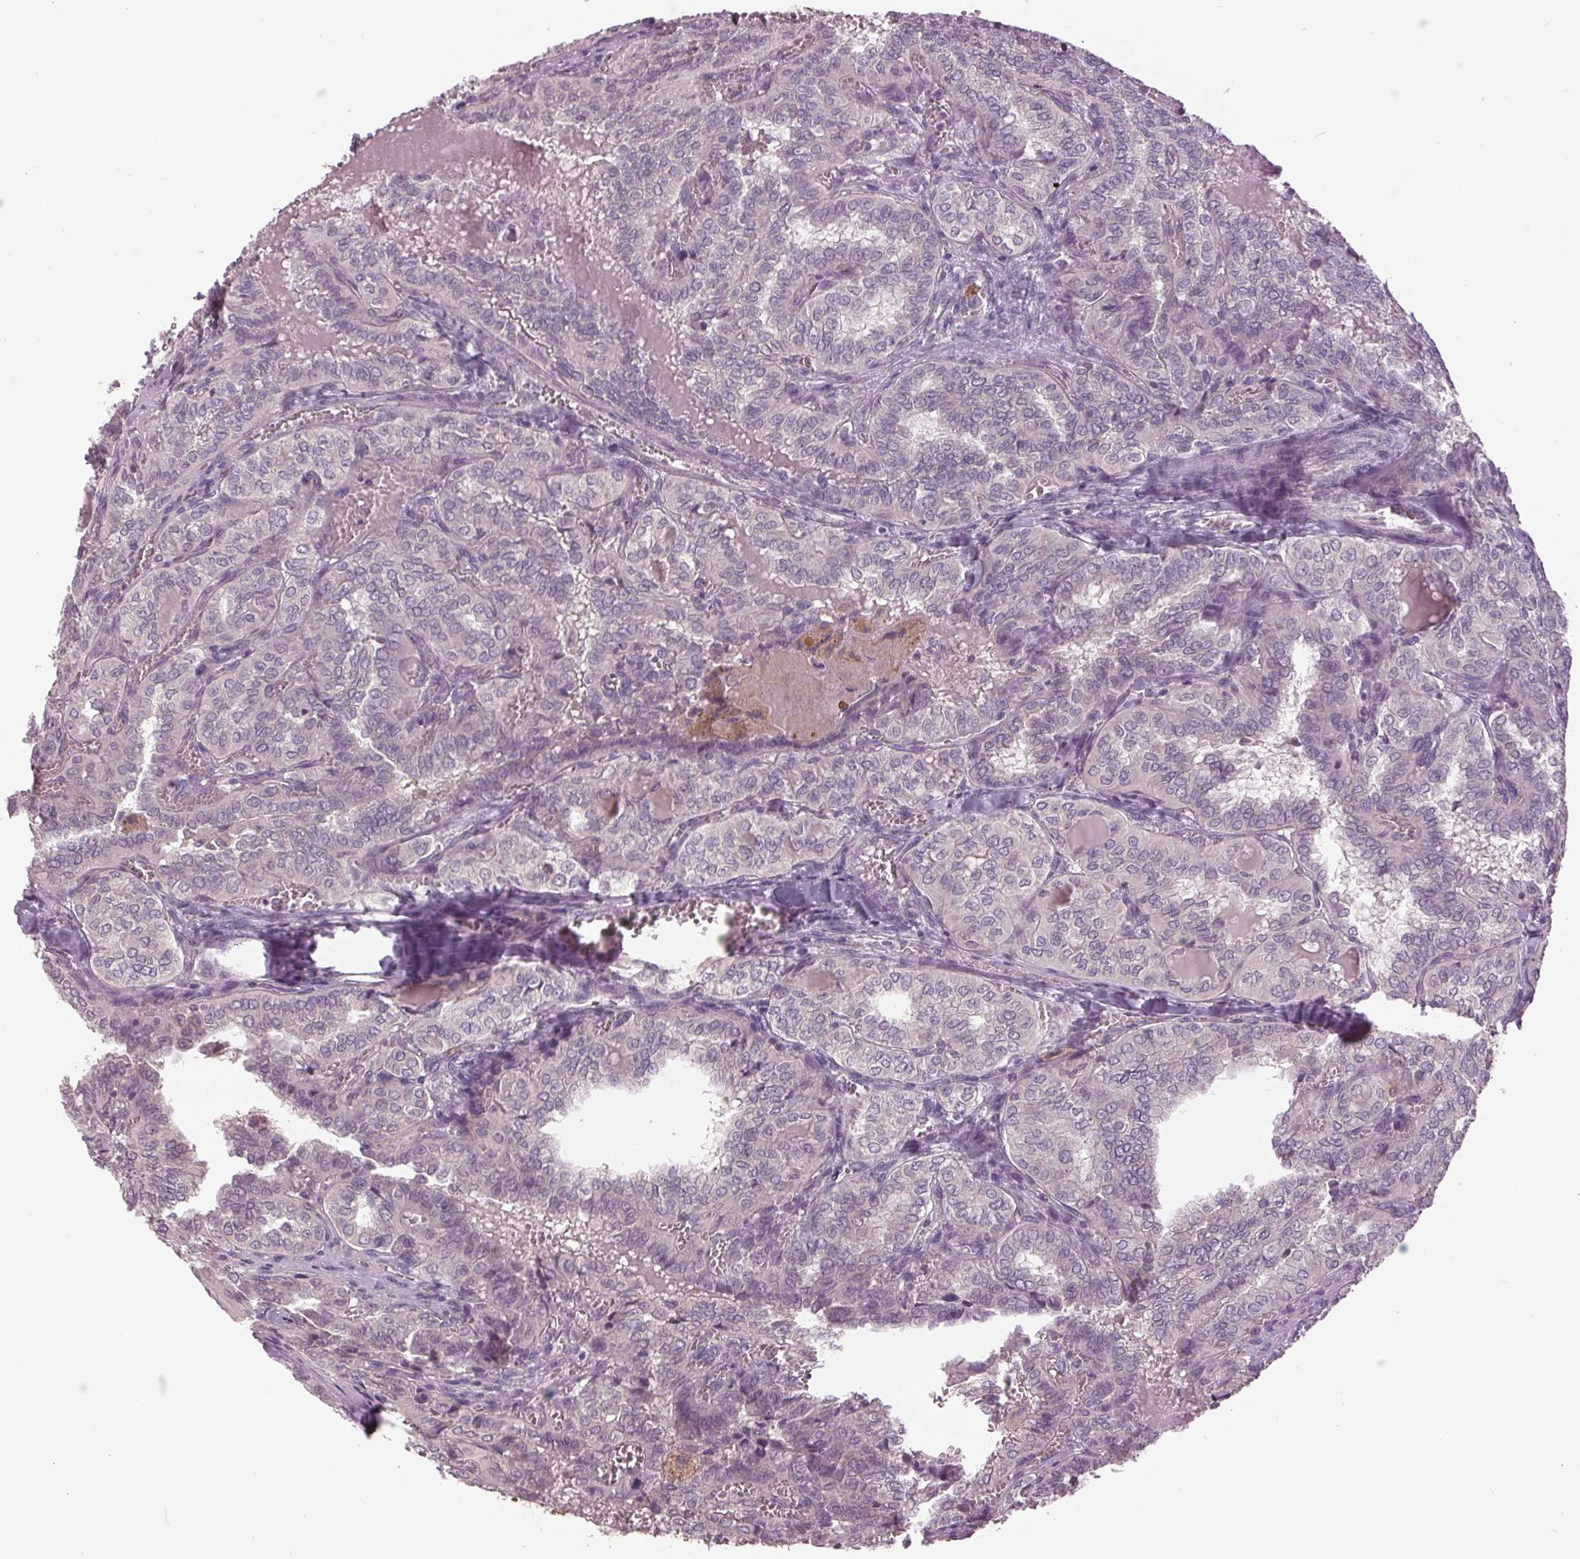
{"staining": {"intensity": "negative", "quantity": "none", "location": "none"}, "tissue": "thyroid cancer", "cell_type": "Tumor cells", "image_type": "cancer", "snomed": [{"axis": "morphology", "description": "Papillary adenocarcinoma, NOS"}, {"axis": "topography", "description": "Thyroid gland"}], "caption": "Tumor cells show no significant protein staining in papillary adenocarcinoma (thyroid).", "gene": "SIGLEC6", "patient": {"sex": "female", "age": 41}}